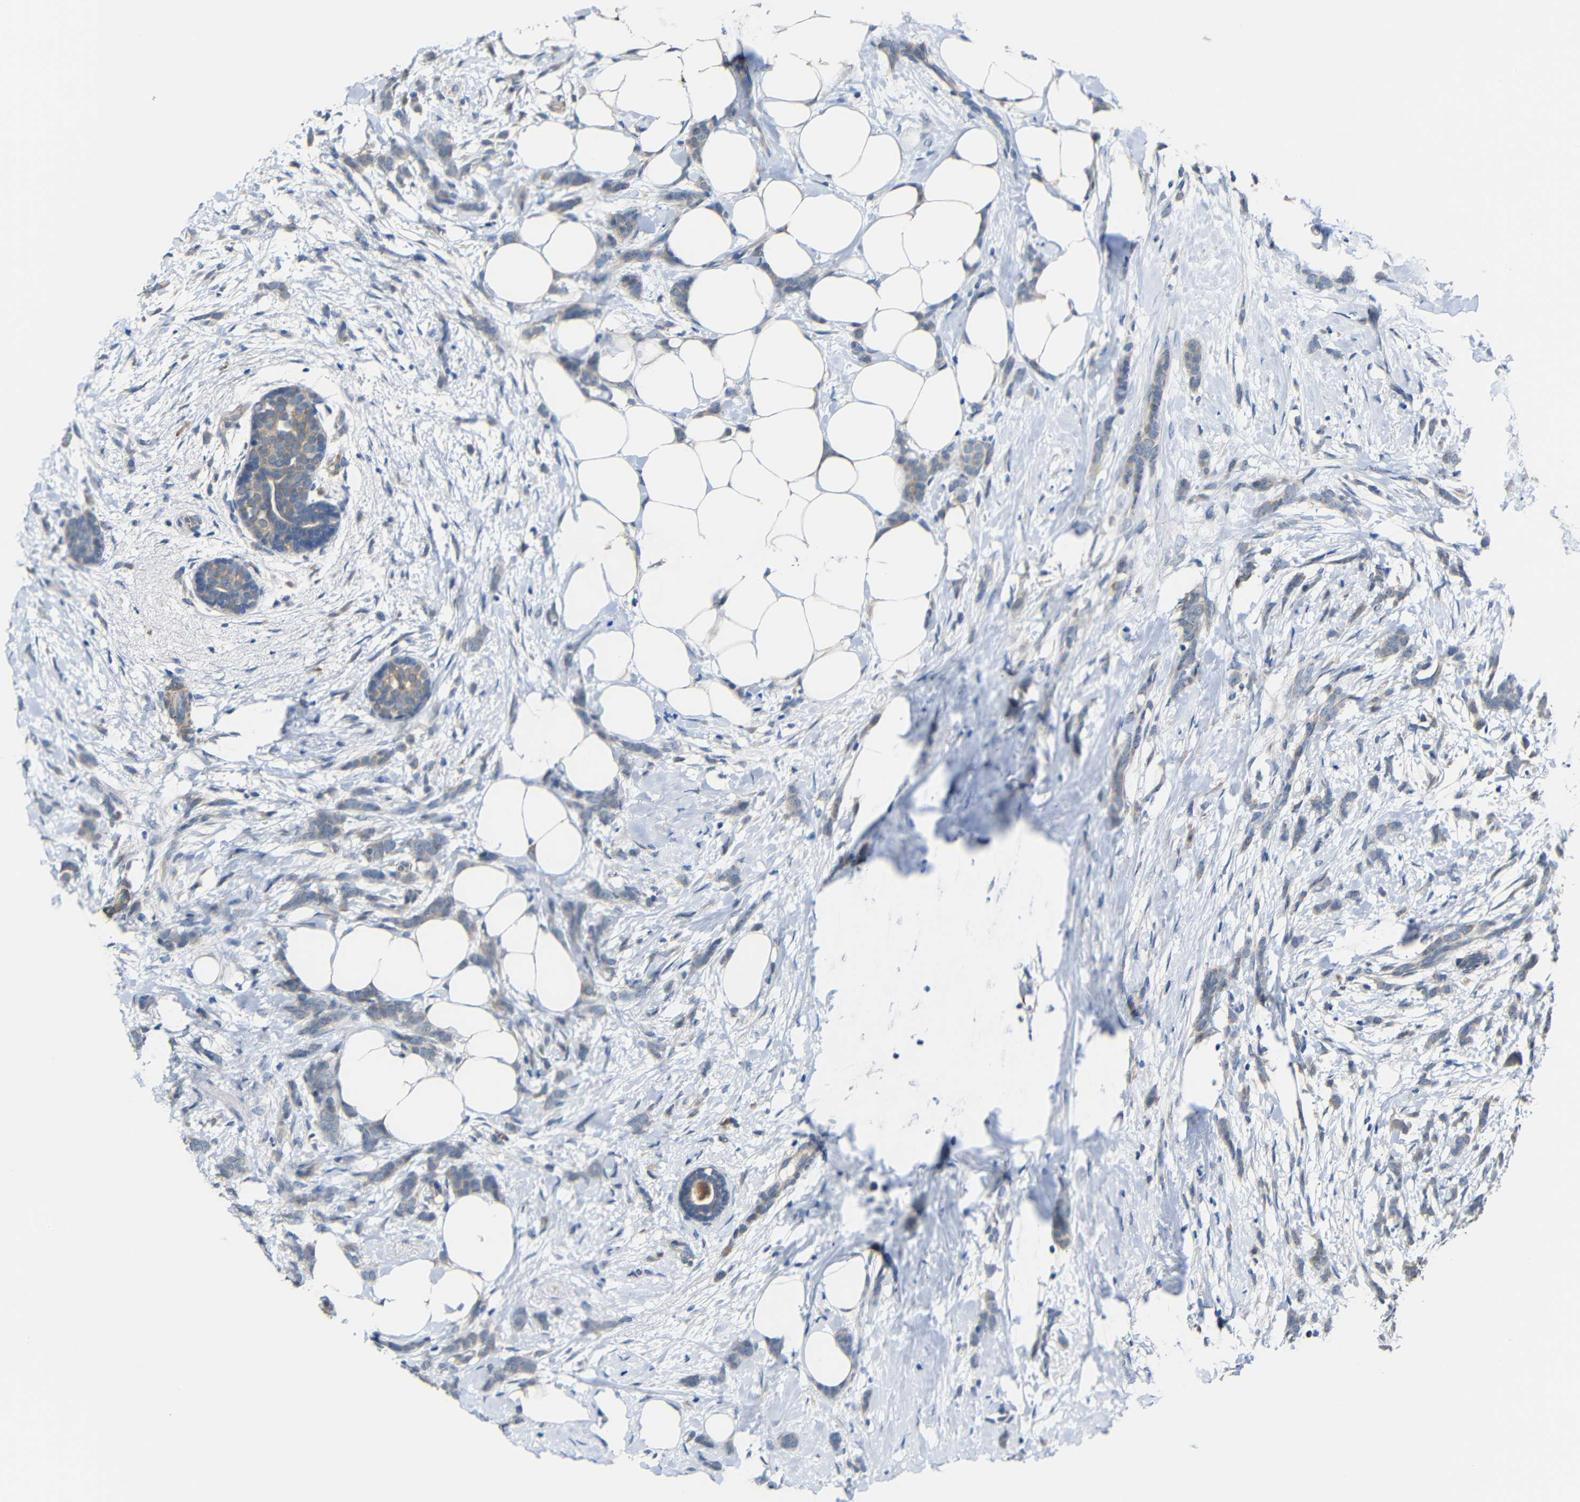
{"staining": {"intensity": "weak", "quantity": "<25%", "location": "cytoplasmic/membranous"}, "tissue": "breast cancer", "cell_type": "Tumor cells", "image_type": "cancer", "snomed": [{"axis": "morphology", "description": "Lobular carcinoma, in situ"}, {"axis": "morphology", "description": "Lobular carcinoma"}, {"axis": "topography", "description": "Breast"}], "caption": "Tumor cells show no significant protein positivity in breast lobular carcinoma in situ. Brightfield microscopy of immunohistochemistry stained with DAB (3,3'-diaminobenzidine) (brown) and hematoxylin (blue), captured at high magnification.", "gene": "STBD1", "patient": {"sex": "female", "age": 41}}